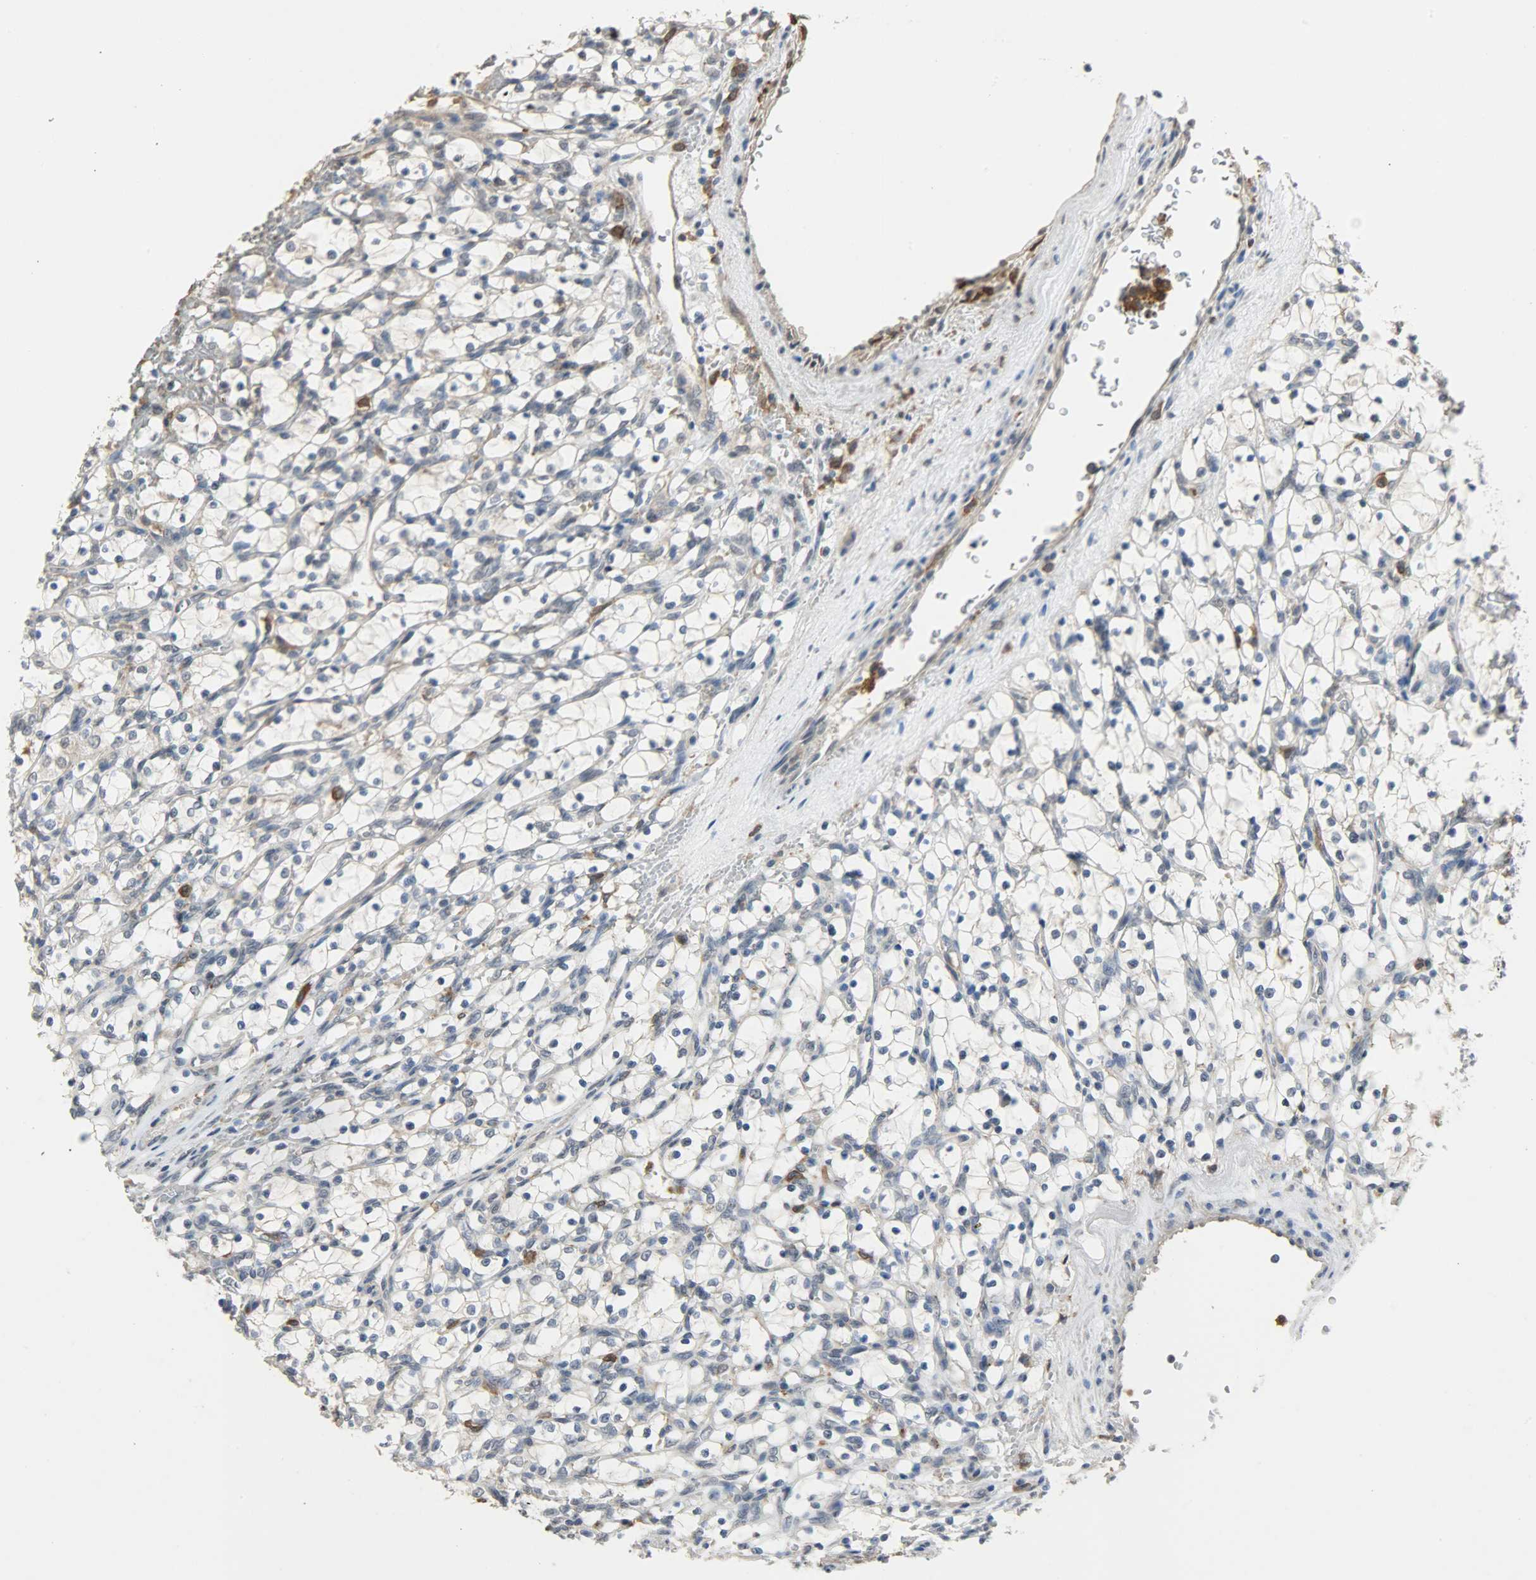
{"staining": {"intensity": "negative", "quantity": "none", "location": "none"}, "tissue": "renal cancer", "cell_type": "Tumor cells", "image_type": "cancer", "snomed": [{"axis": "morphology", "description": "Adenocarcinoma, NOS"}, {"axis": "topography", "description": "Kidney"}], "caption": "A histopathology image of renal cancer (adenocarcinoma) stained for a protein exhibits no brown staining in tumor cells.", "gene": "SKAP2", "patient": {"sex": "female", "age": 69}}